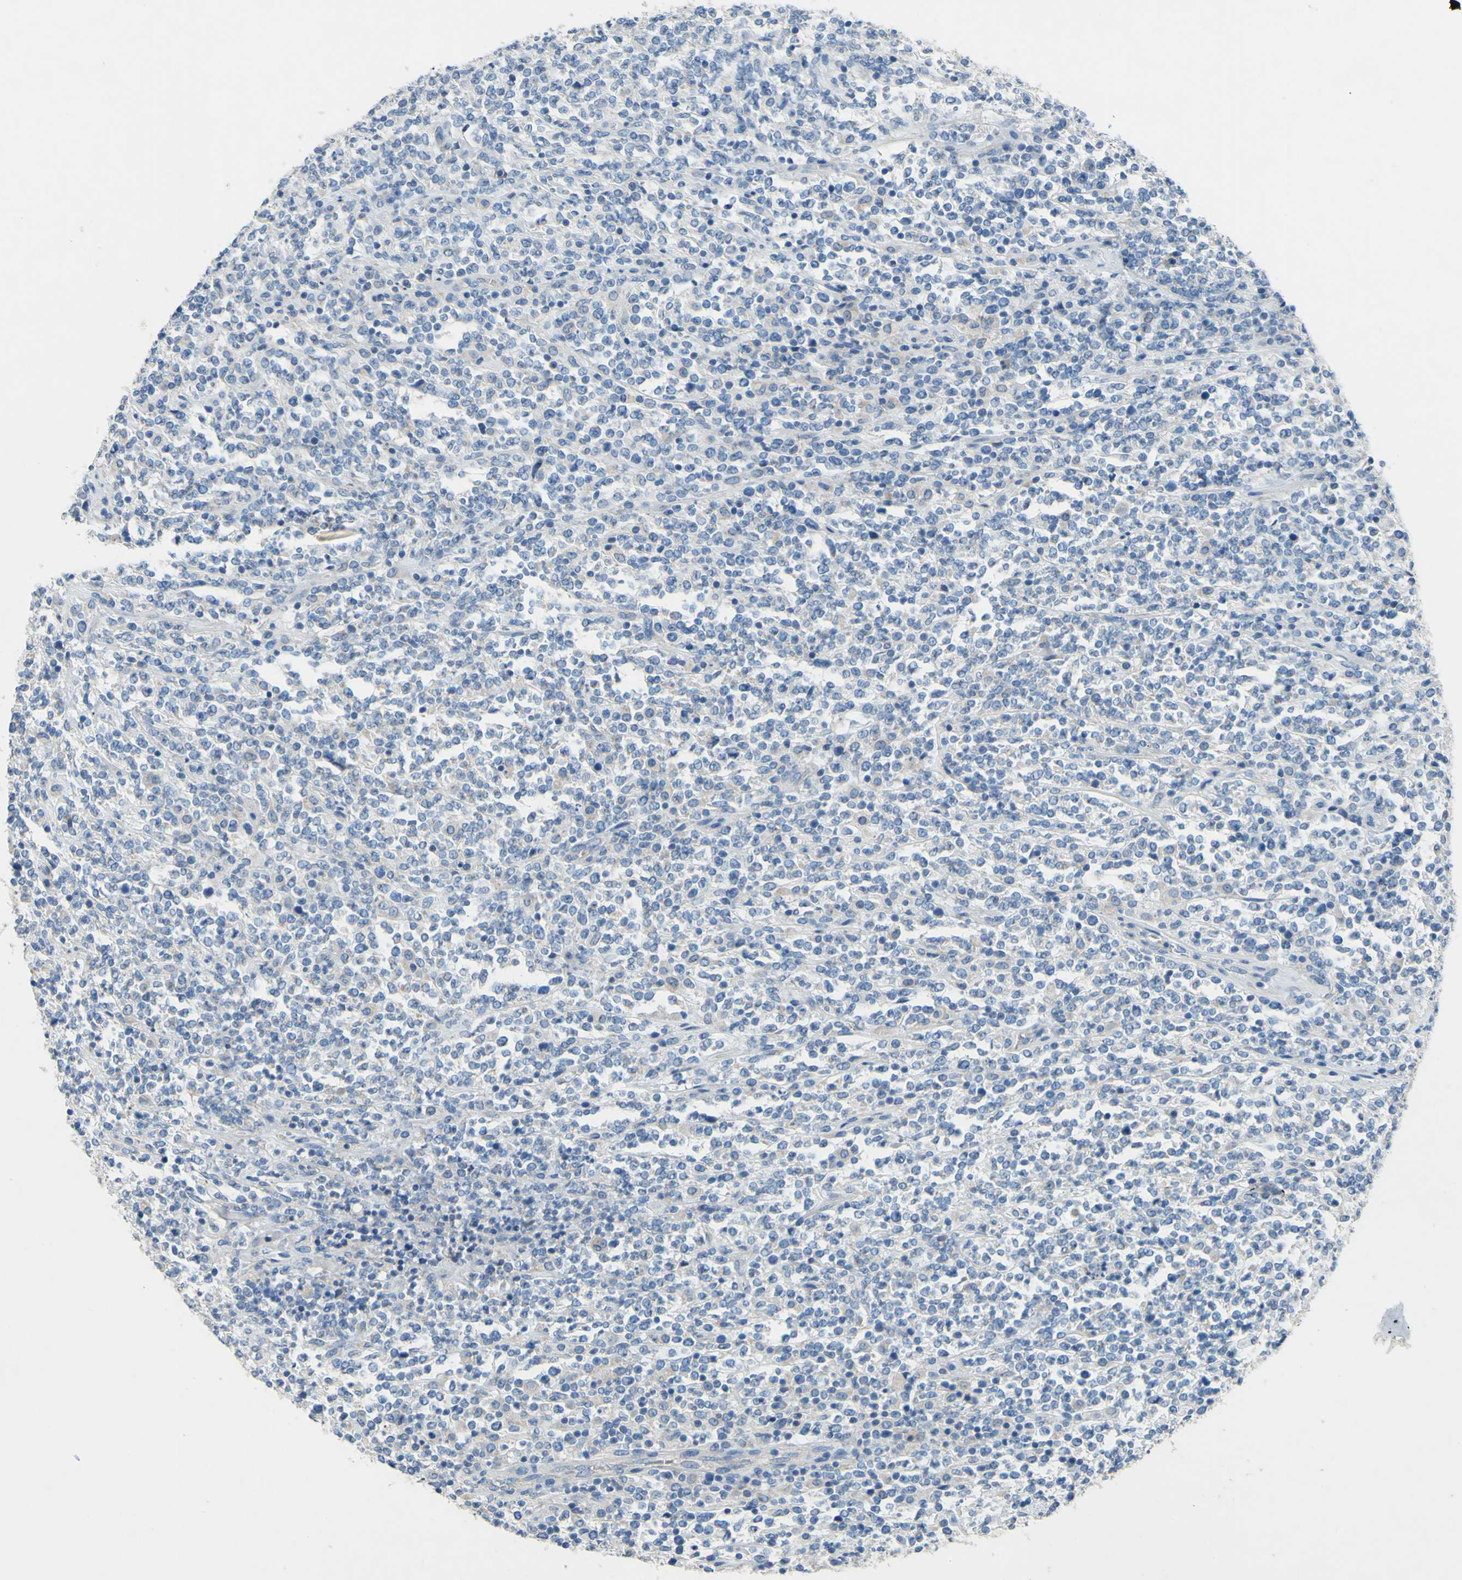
{"staining": {"intensity": "negative", "quantity": "none", "location": "none"}, "tissue": "lymphoma", "cell_type": "Tumor cells", "image_type": "cancer", "snomed": [{"axis": "morphology", "description": "Malignant lymphoma, non-Hodgkin's type, High grade"}, {"axis": "topography", "description": "Soft tissue"}], "caption": "Lymphoma was stained to show a protein in brown. There is no significant expression in tumor cells.", "gene": "CDH10", "patient": {"sex": "male", "age": 18}}